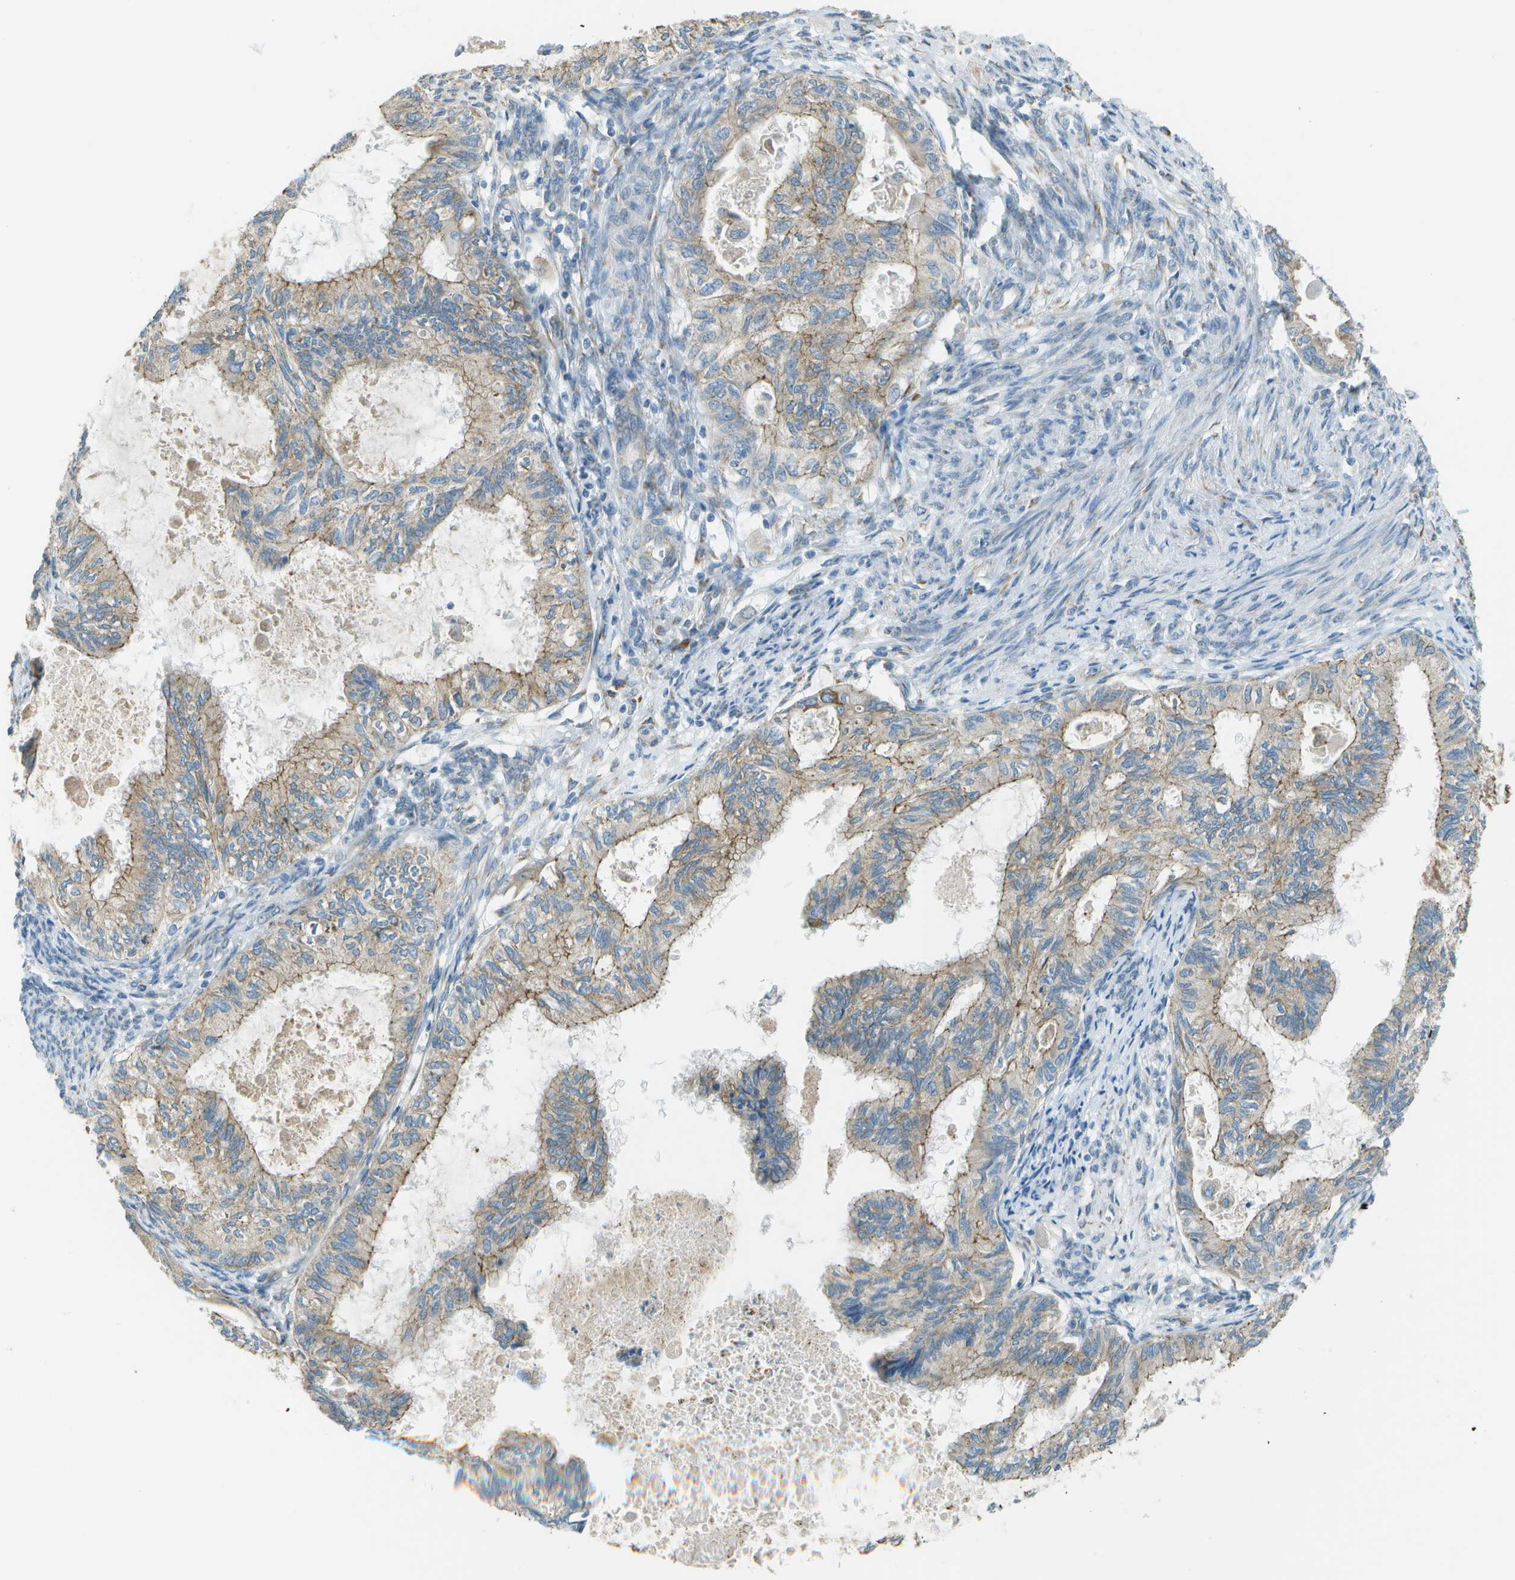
{"staining": {"intensity": "weak", "quantity": ">75%", "location": "cytoplasmic/membranous"}, "tissue": "cervical cancer", "cell_type": "Tumor cells", "image_type": "cancer", "snomed": [{"axis": "morphology", "description": "Normal tissue, NOS"}, {"axis": "morphology", "description": "Adenocarcinoma, NOS"}, {"axis": "topography", "description": "Cervix"}, {"axis": "topography", "description": "Endometrium"}], "caption": "IHC of human cervical cancer exhibits low levels of weak cytoplasmic/membranous expression in approximately >75% of tumor cells.", "gene": "KCTD3", "patient": {"sex": "female", "age": 86}}